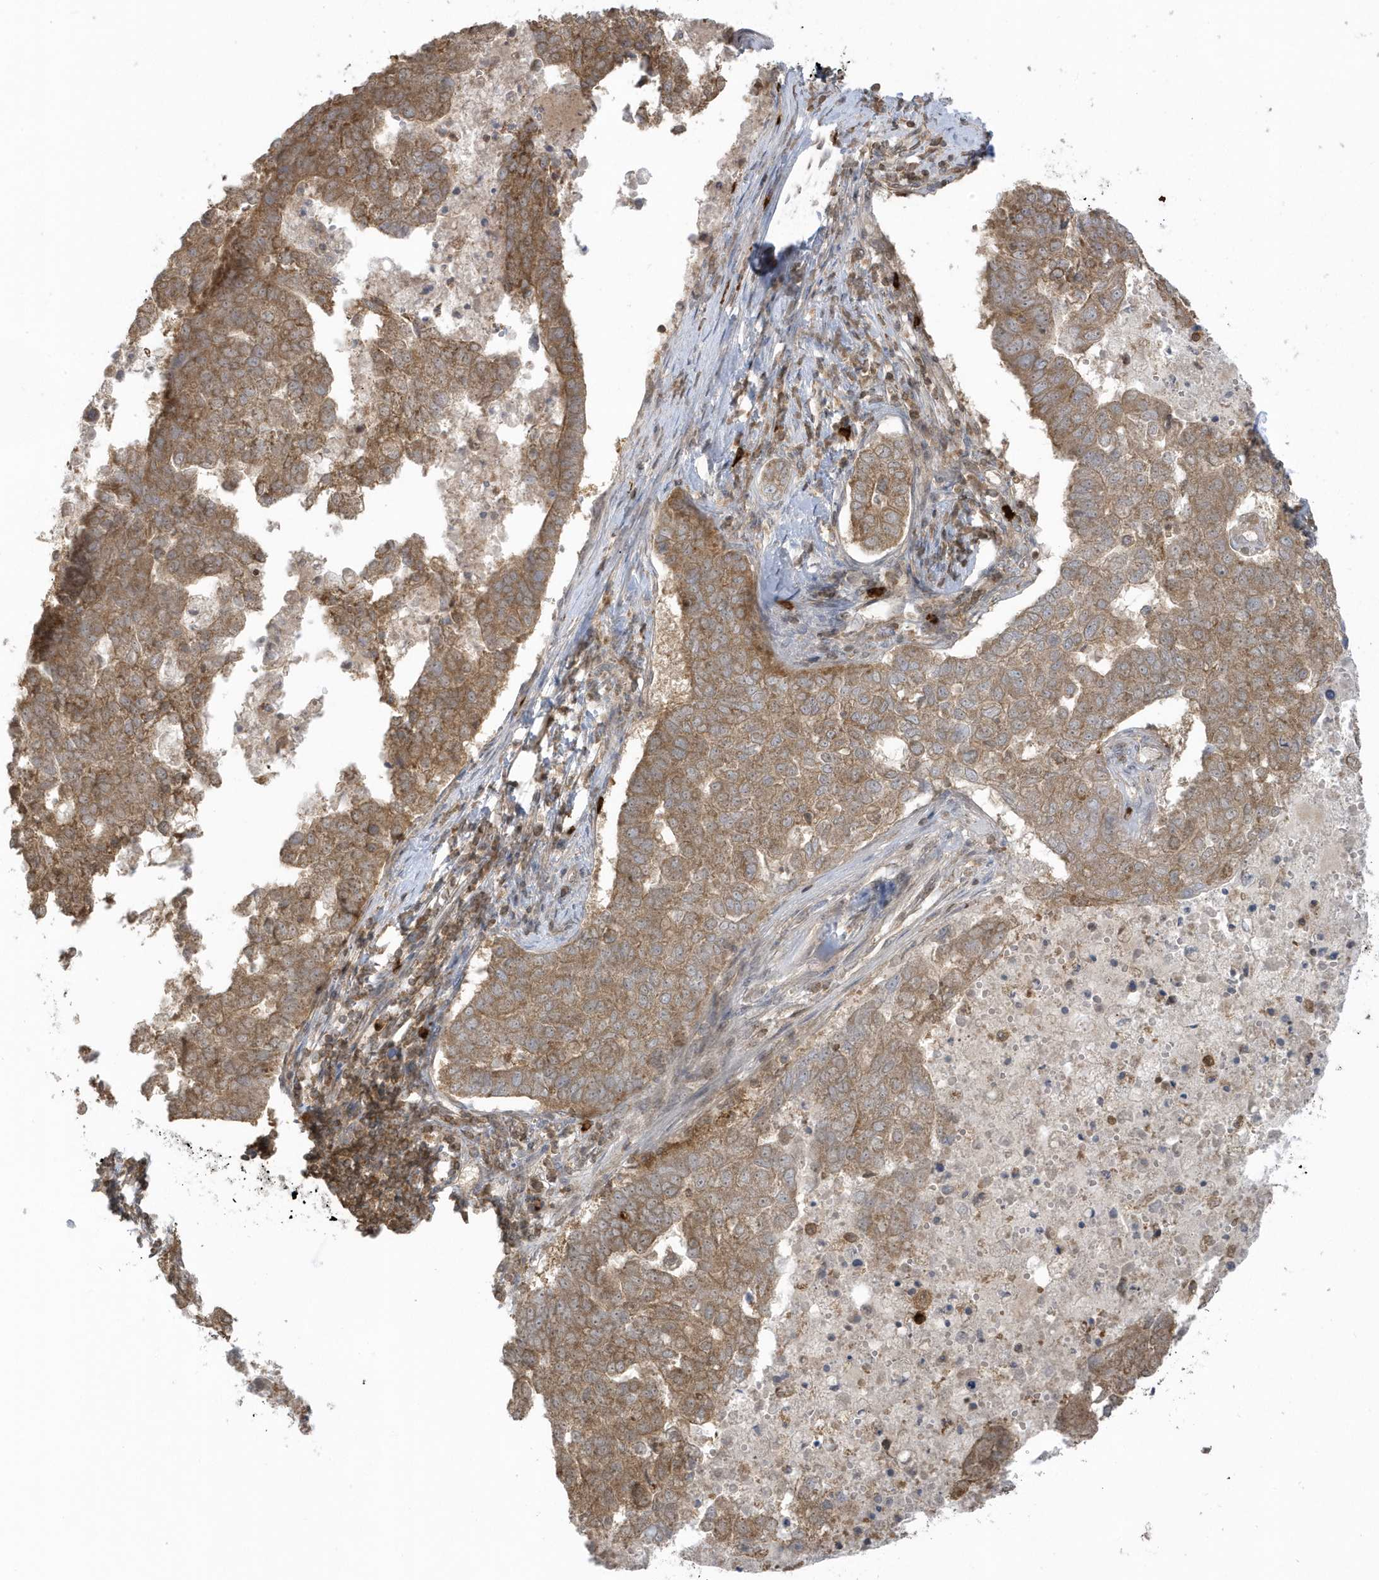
{"staining": {"intensity": "moderate", "quantity": ">75%", "location": "cytoplasmic/membranous"}, "tissue": "pancreatic cancer", "cell_type": "Tumor cells", "image_type": "cancer", "snomed": [{"axis": "morphology", "description": "Adenocarcinoma, NOS"}, {"axis": "topography", "description": "Pancreas"}], "caption": "DAB immunohistochemical staining of adenocarcinoma (pancreatic) shows moderate cytoplasmic/membranous protein positivity in approximately >75% of tumor cells. (Stains: DAB (3,3'-diaminobenzidine) in brown, nuclei in blue, Microscopy: brightfield microscopy at high magnification).", "gene": "PPP1R7", "patient": {"sex": "female", "age": 61}}